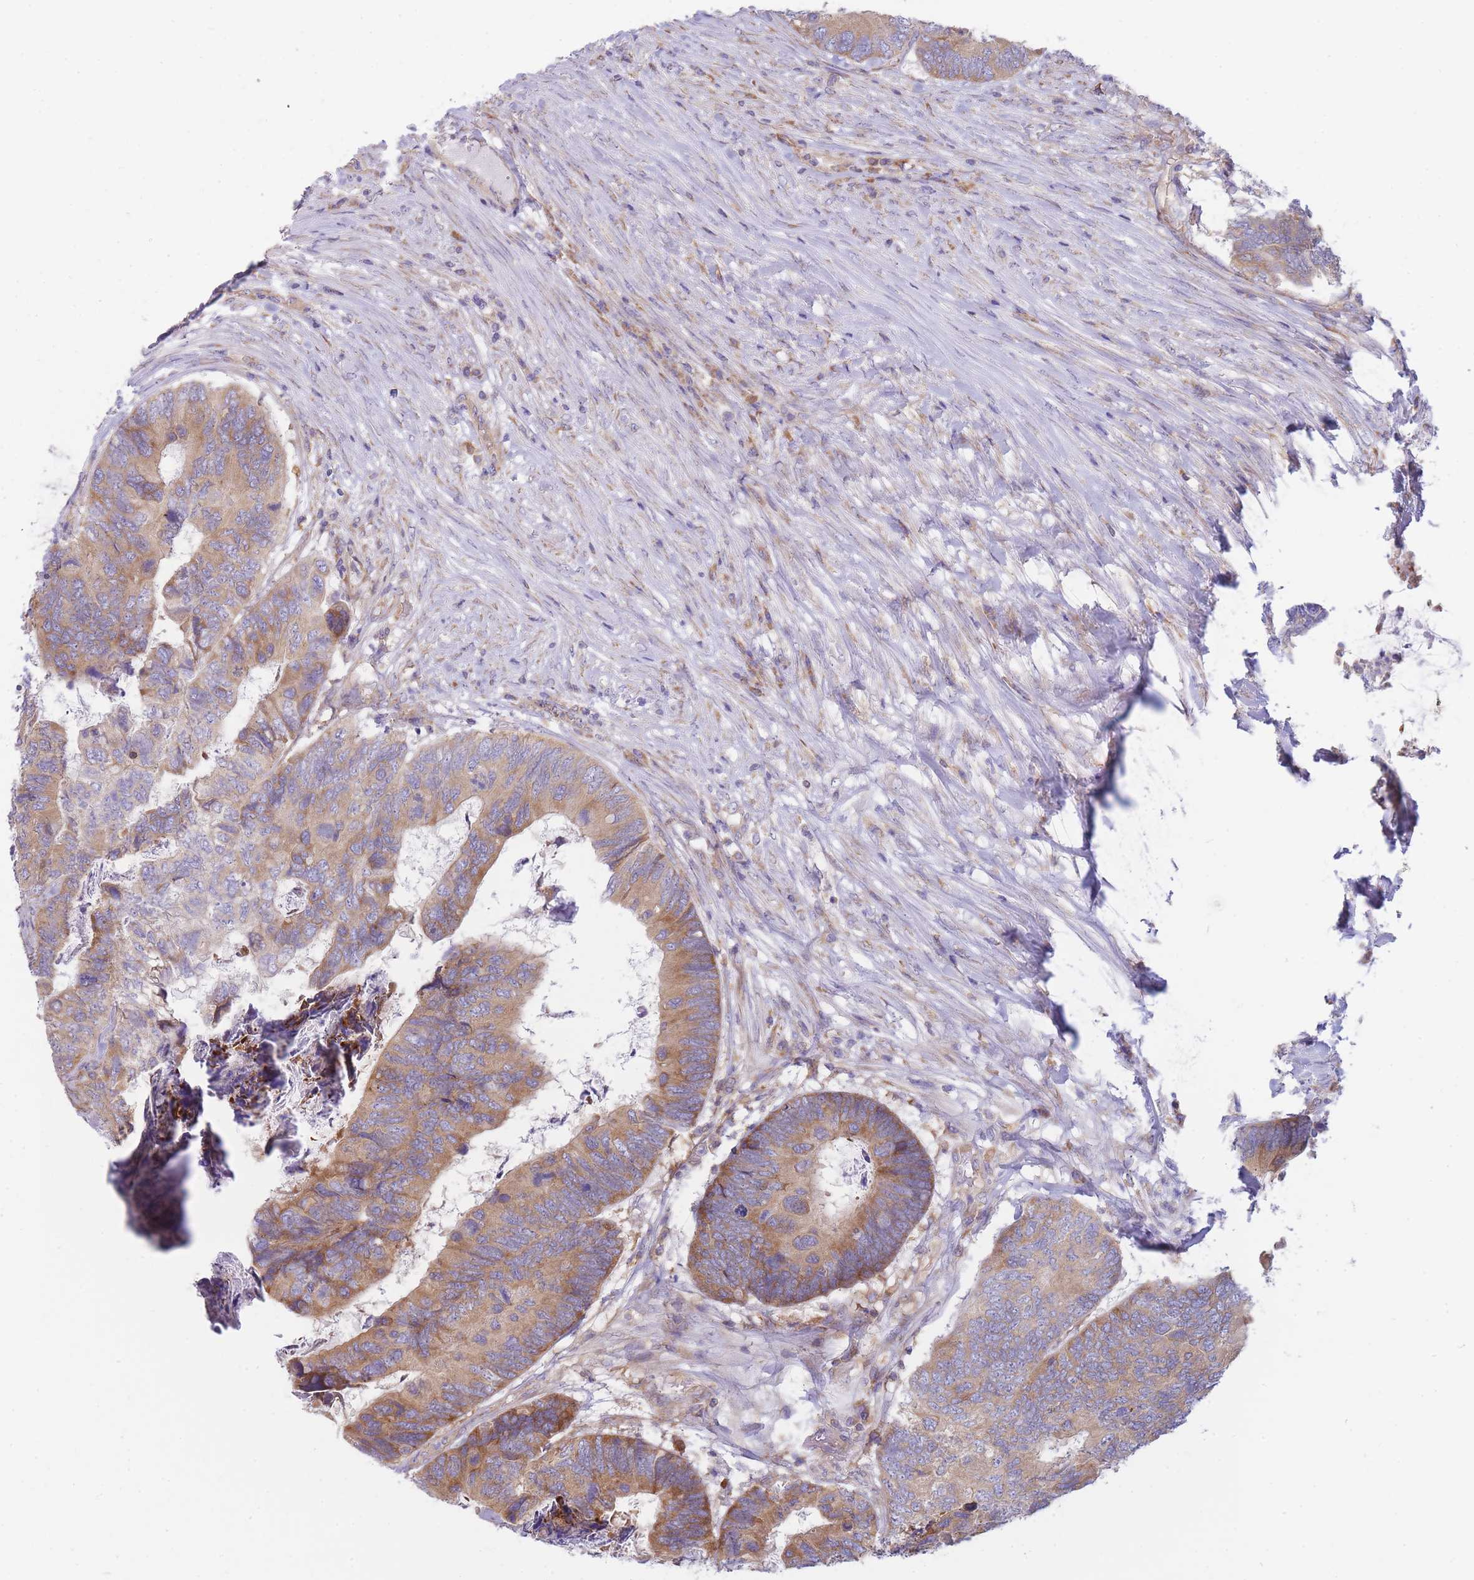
{"staining": {"intensity": "moderate", "quantity": ">75%", "location": "cytoplasmic/membranous"}, "tissue": "colorectal cancer", "cell_type": "Tumor cells", "image_type": "cancer", "snomed": [{"axis": "morphology", "description": "Adenocarcinoma, NOS"}, {"axis": "topography", "description": "Colon"}], "caption": "Brown immunohistochemical staining in human adenocarcinoma (colorectal) reveals moderate cytoplasmic/membranous staining in approximately >75% of tumor cells. The protein is shown in brown color, while the nuclei are stained blue.", "gene": "SH2B2", "patient": {"sex": "female", "age": 67}}